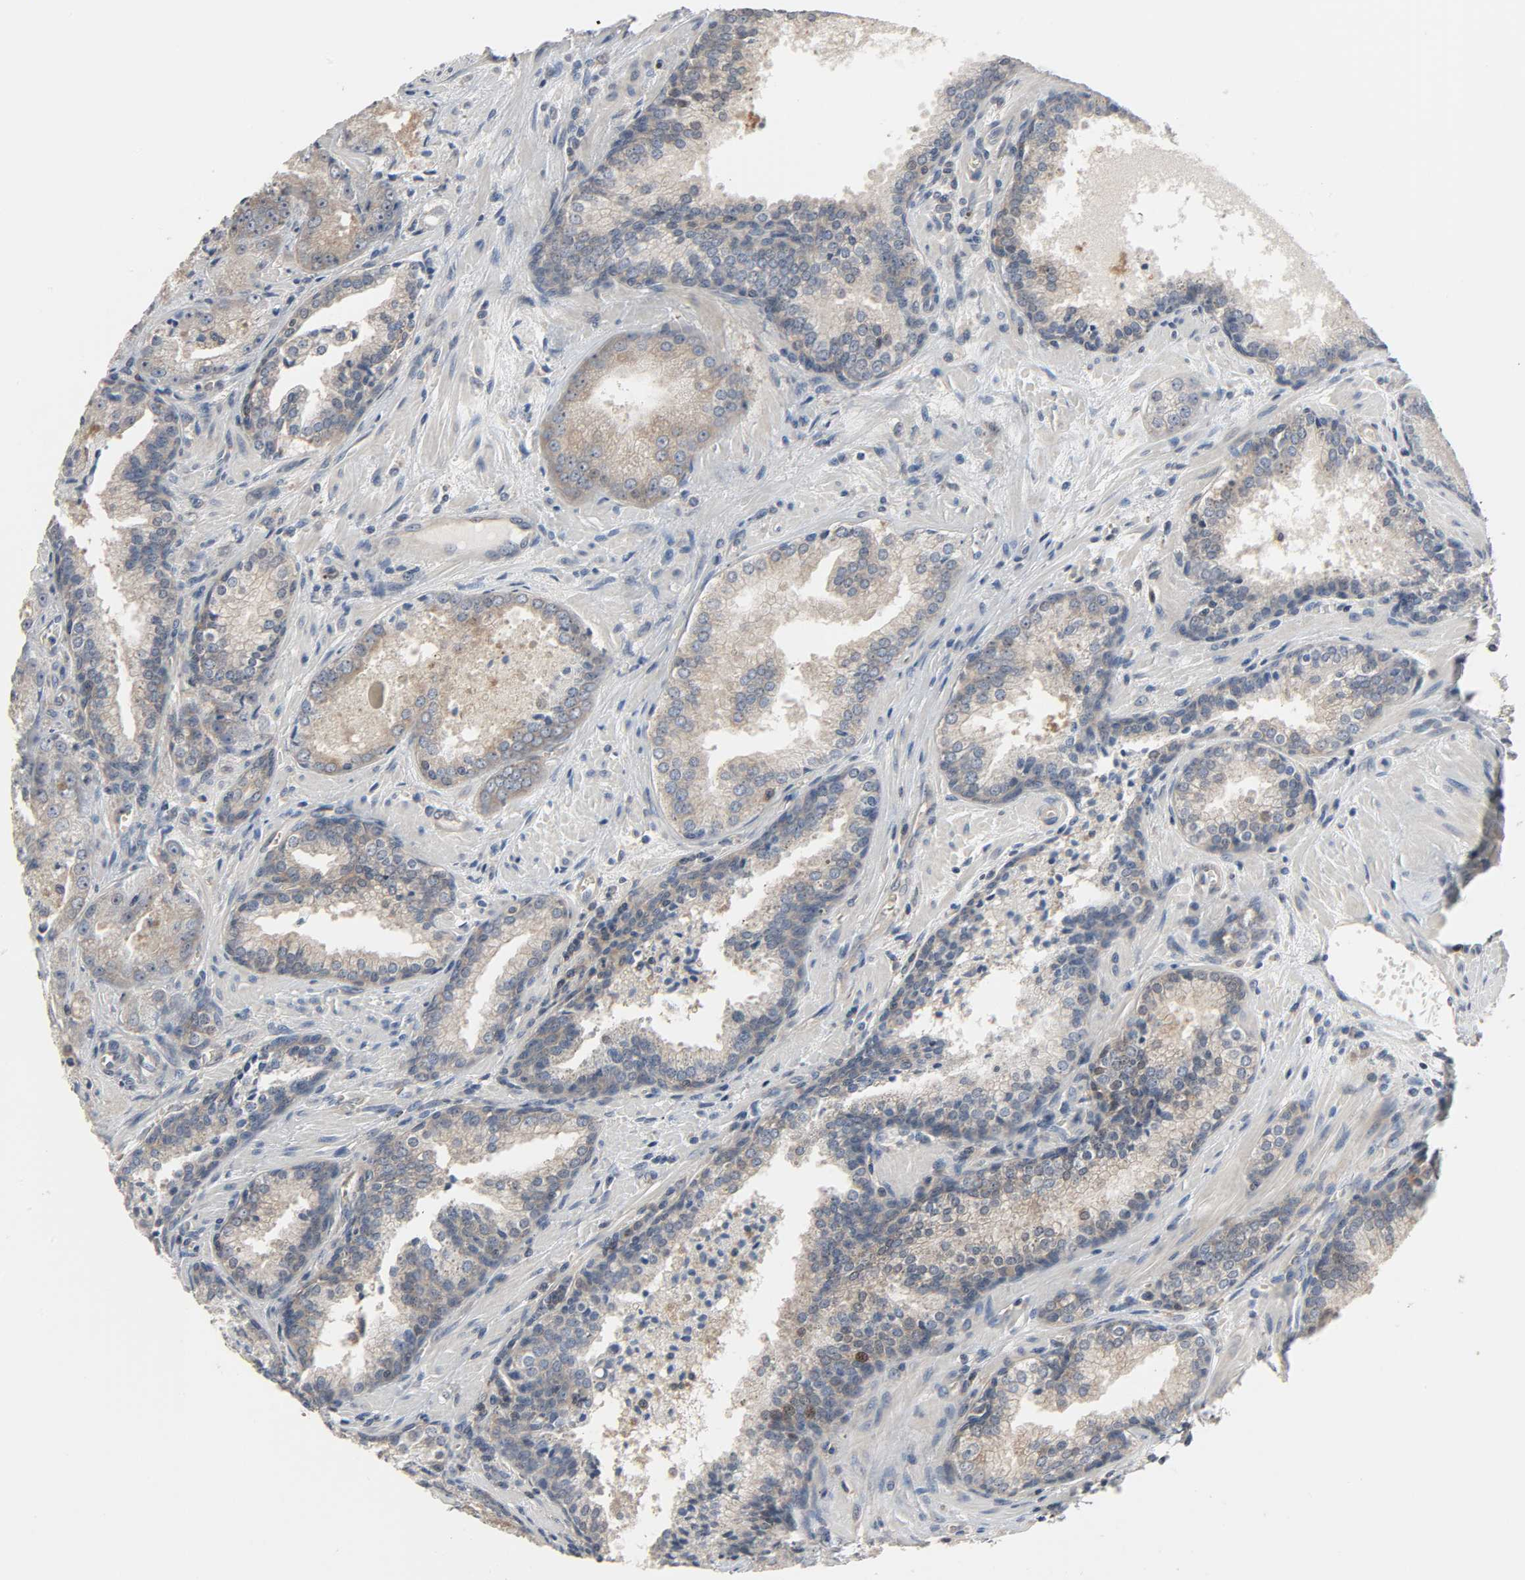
{"staining": {"intensity": "moderate", "quantity": ">75%", "location": "cytoplasmic/membranous,nuclear"}, "tissue": "prostate cancer", "cell_type": "Tumor cells", "image_type": "cancer", "snomed": [{"axis": "morphology", "description": "Adenocarcinoma, Low grade"}, {"axis": "topography", "description": "Prostate"}], "caption": "Protein staining of prostate cancer tissue reveals moderate cytoplasmic/membranous and nuclear positivity in approximately >75% of tumor cells. (DAB IHC with brightfield microscopy, high magnification).", "gene": "PLEKHA2", "patient": {"sex": "male", "age": 60}}